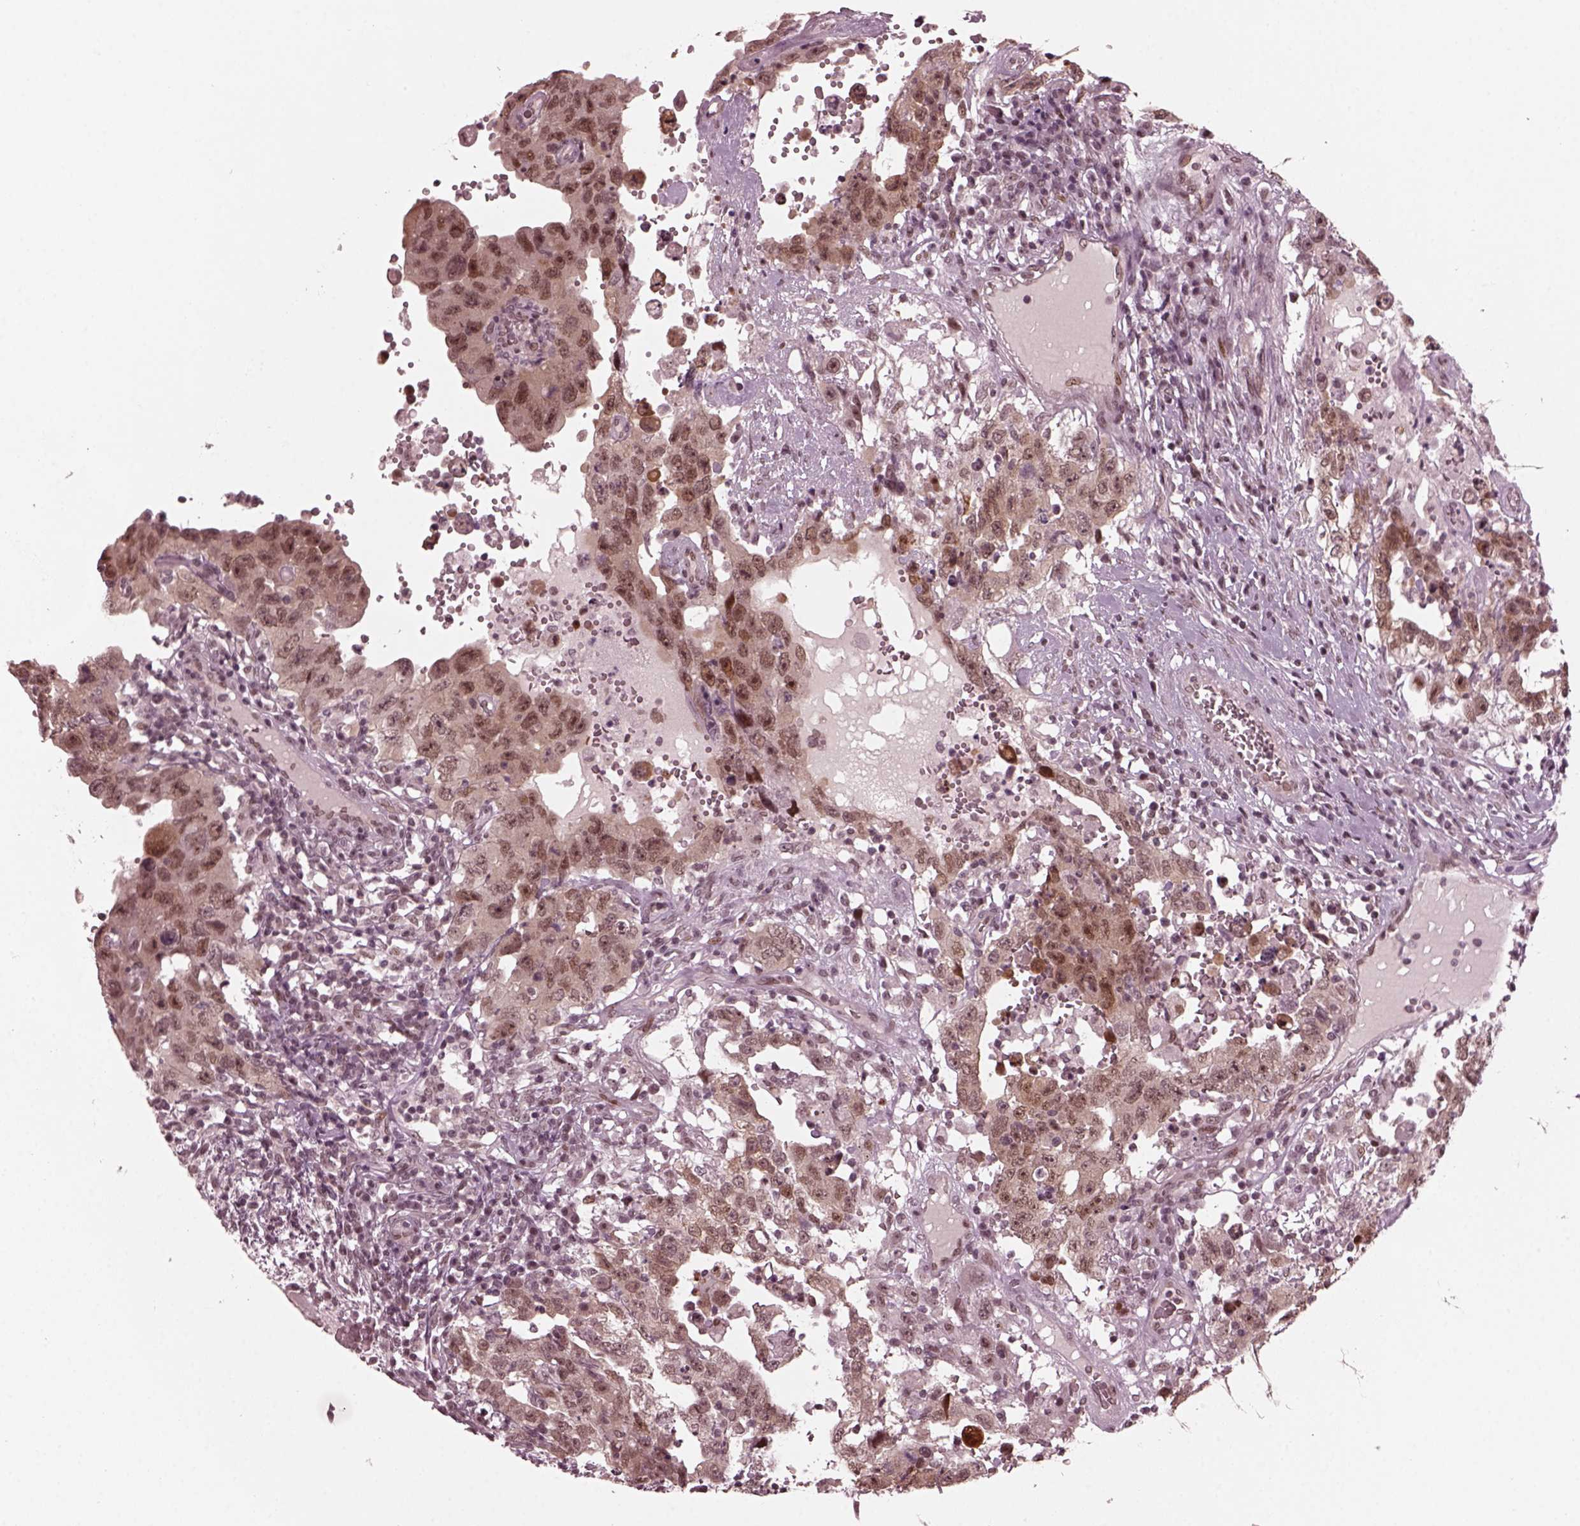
{"staining": {"intensity": "moderate", "quantity": "25%-75%", "location": "nuclear"}, "tissue": "testis cancer", "cell_type": "Tumor cells", "image_type": "cancer", "snomed": [{"axis": "morphology", "description": "Carcinoma, Embryonal, NOS"}, {"axis": "topography", "description": "Testis"}], "caption": "Human embryonal carcinoma (testis) stained for a protein (brown) demonstrates moderate nuclear positive positivity in about 25%-75% of tumor cells.", "gene": "TRIB3", "patient": {"sex": "male", "age": 26}}